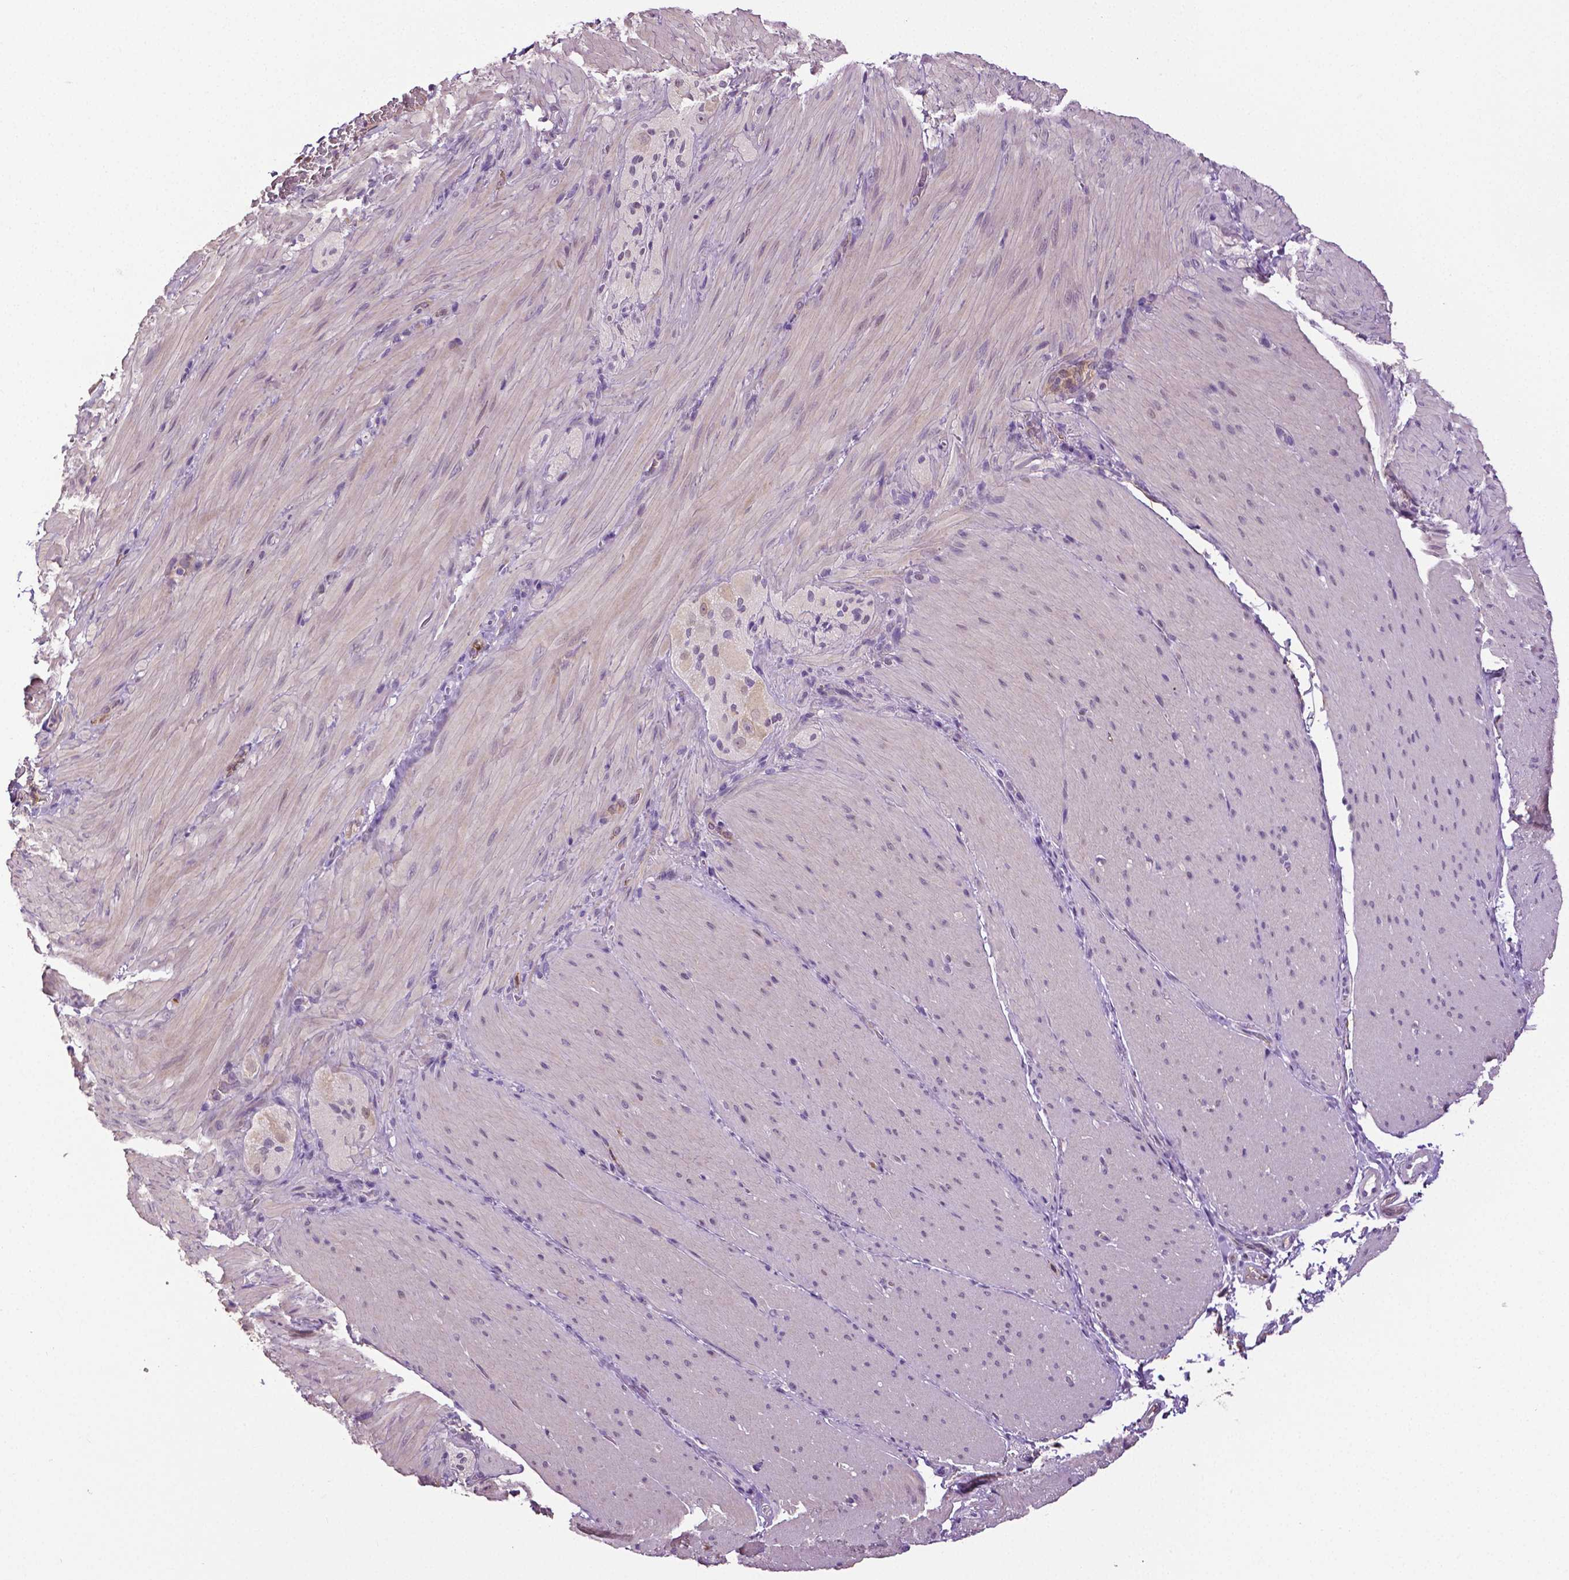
{"staining": {"intensity": "negative", "quantity": "none", "location": "none"}, "tissue": "smooth muscle", "cell_type": "Smooth muscle cells", "image_type": "normal", "snomed": [{"axis": "morphology", "description": "Normal tissue, NOS"}, {"axis": "topography", "description": "Smooth muscle"}, {"axis": "topography", "description": "Colon"}], "caption": "A photomicrograph of smooth muscle stained for a protein displays no brown staining in smooth muscle cells.", "gene": "PTPN5", "patient": {"sex": "male", "age": 73}}